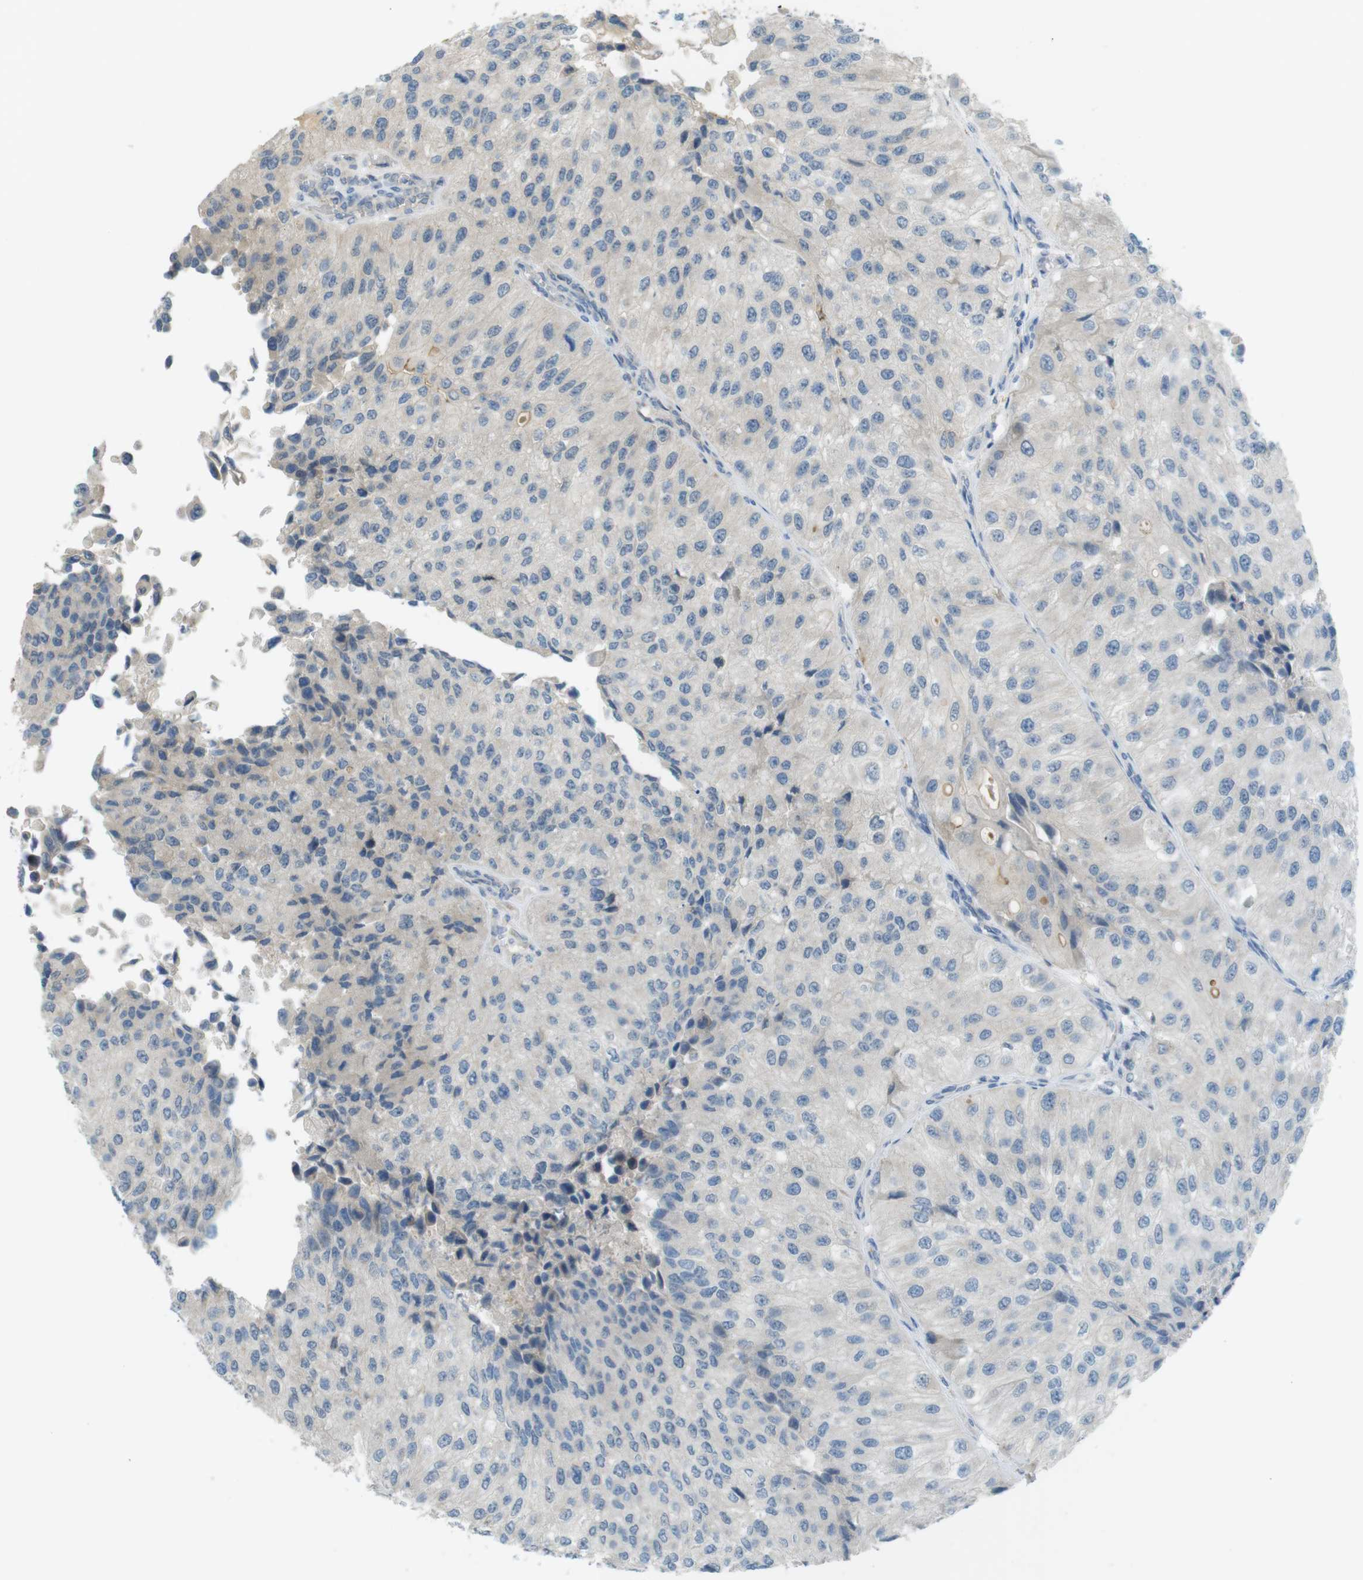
{"staining": {"intensity": "negative", "quantity": "none", "location": "none"}, "tissue": "urothelial cancer", "cell_type": "Tumor cells", "image_type": "cancer", "snomed": [{"axis": "morphology", "description": "Urothelial carcinoma, High grade"}, {"axis": "topography", "description": "Kidney"}, {"axis": "topography", "description": "Urinary bladder"}], "caption": "Immunohistochemistry image of human urothelial carcinoma (high-grade) stained for a protein (brown), which demonstrates no expression in tumor cells.", "gene": "UGT8", "patient": {"sex": "male", "age": 77}}